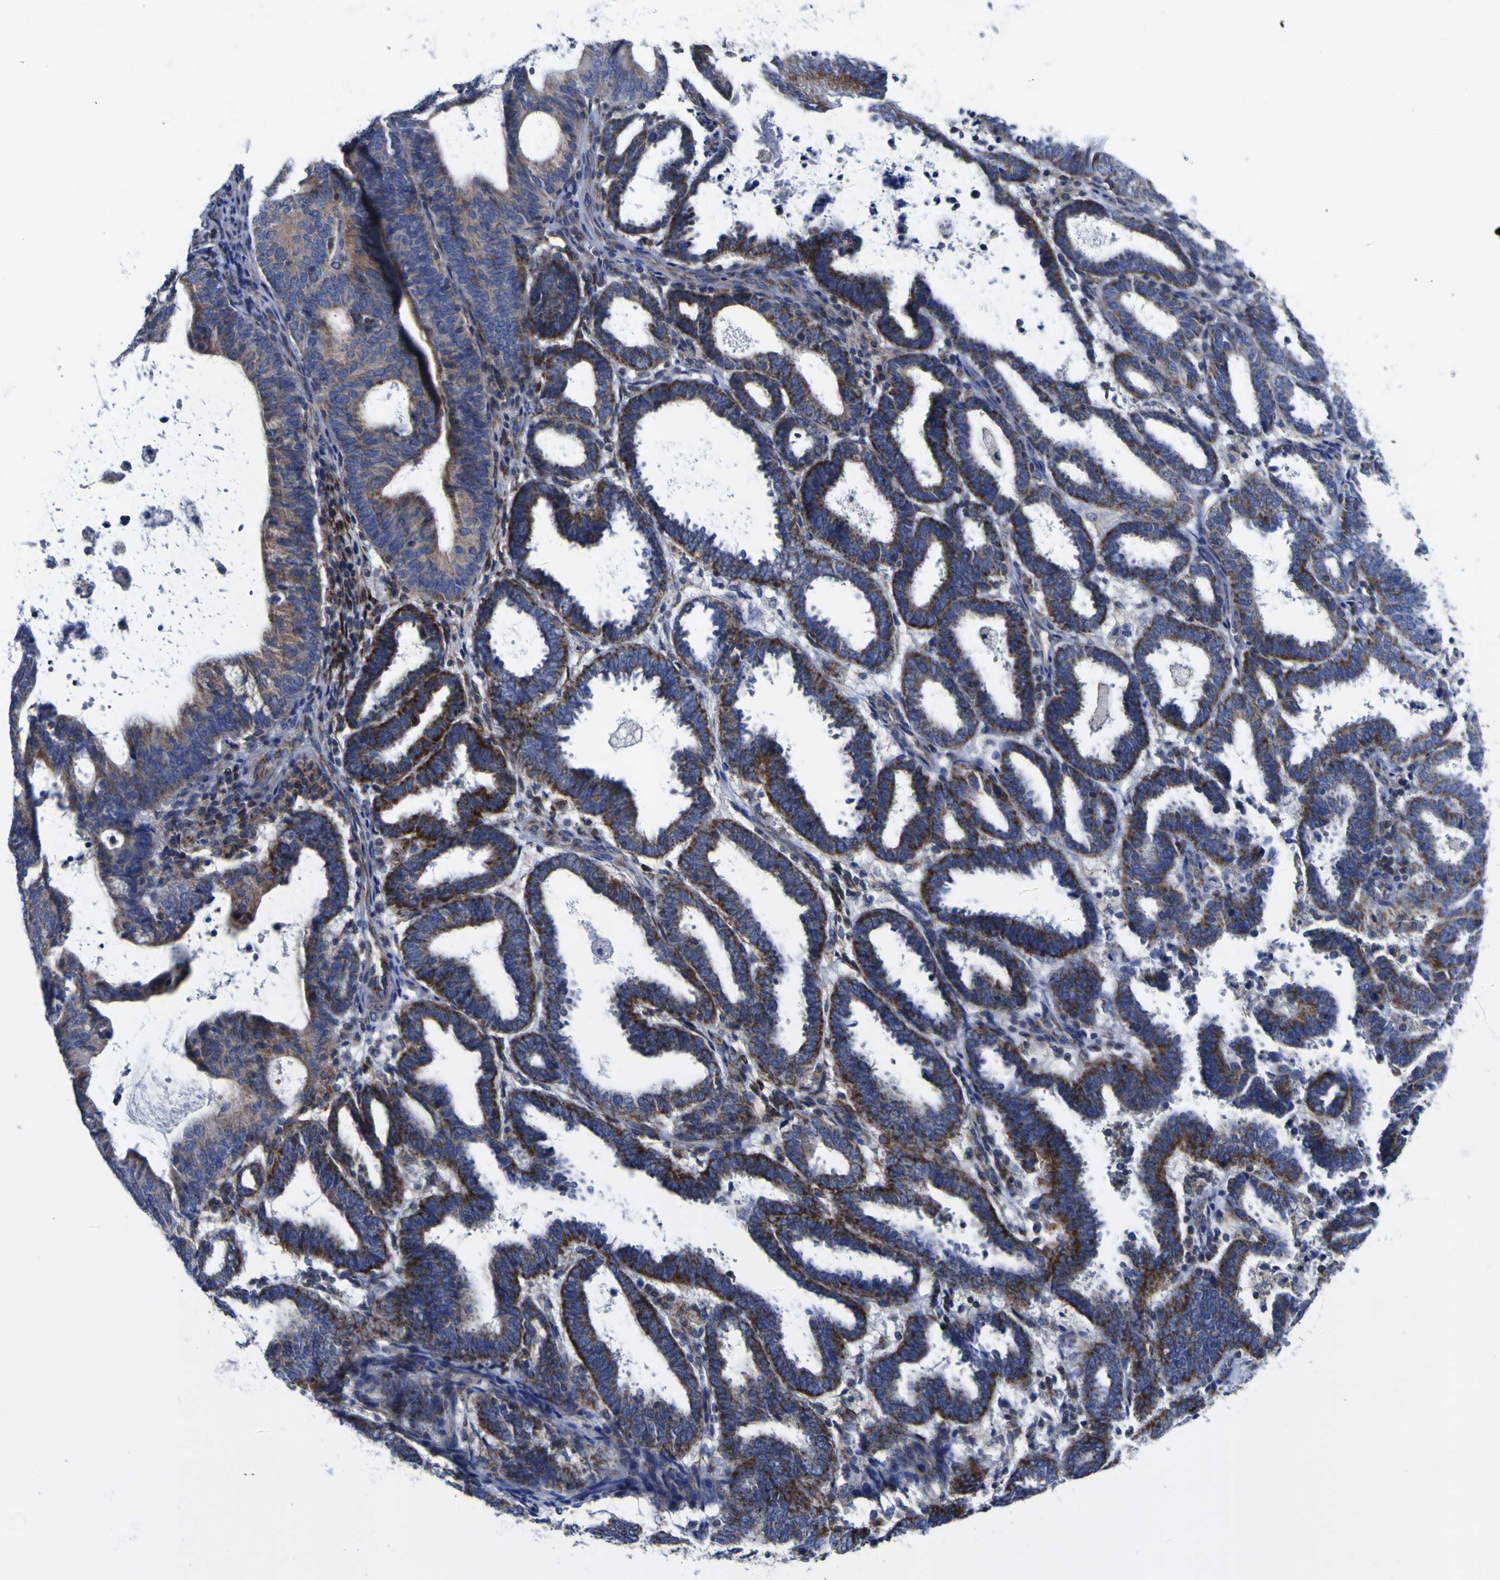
{"staining": {"intensity": "moderate", "quantity": ">75%", "location": "cytoplasmic/membranous"}, "tissue": "endometrial cancer", "cell_type": "Tumor cells", "image_type": "cancer", "snomed": [{"axis": "morphology", "description": "Adenocarcinoma, NOS"}, {"axis": "topography", "description": "Uterus"}], "caption": "Protein staining by immunohistochemistry reveals moderate cytoplasmic/membranous staining in about >75% of tumor cells in endometrial cancer (adenocarcinoma).", "gene": "CCDC90B", "patient": {"sex": "female", "age": 83}}